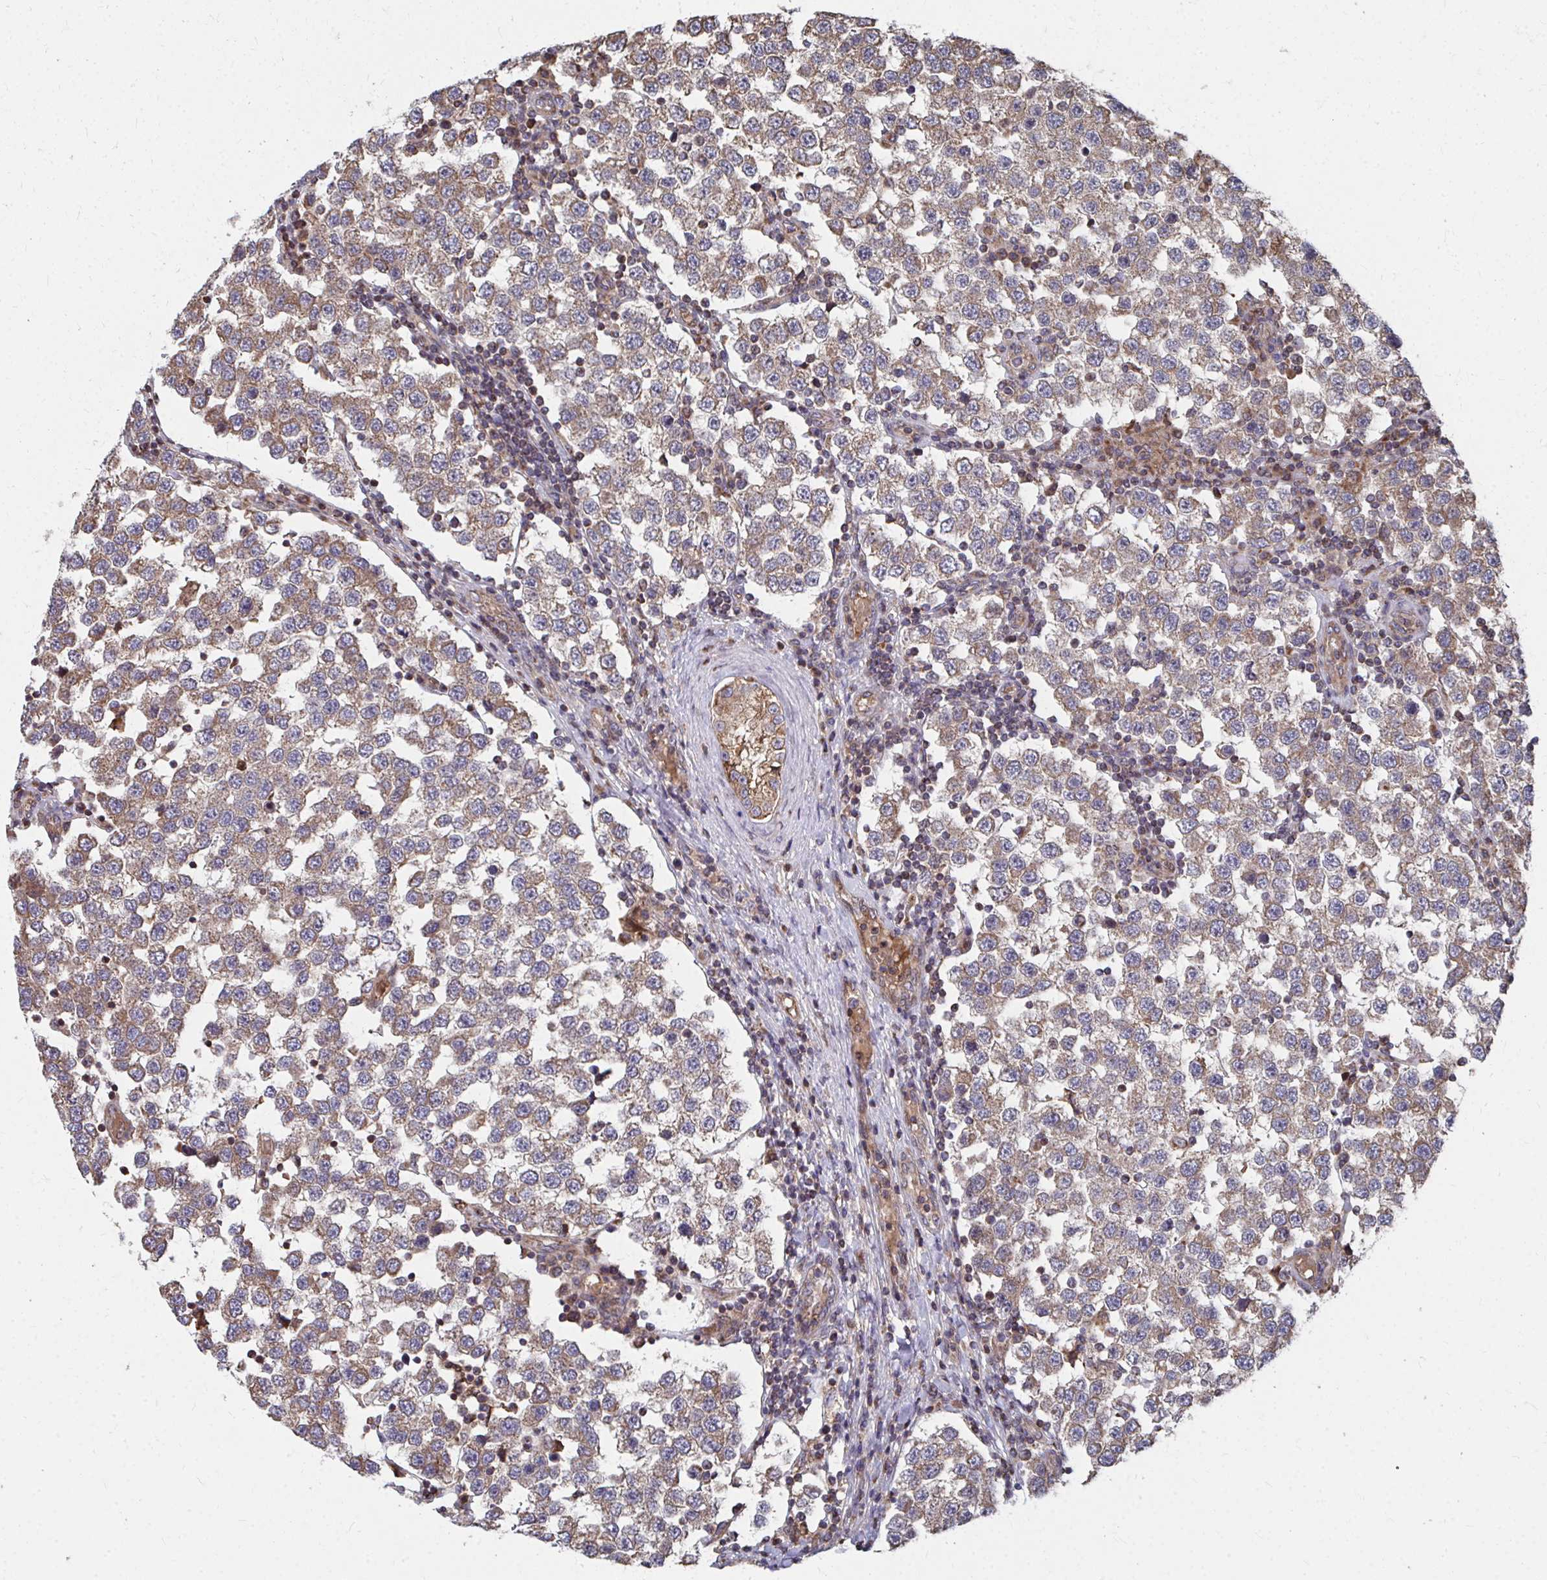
{"staining": {"intensity": "weak", "quantity": ">75%", "location": "cytoplasmic/membranous"}, "tissue": "testis cancer", "cell_type": "Tumor cells", "image_type": "cancer", "snomed": [{"axis": "morphology", "description": "Seminoma, NOS"}, {"axis": "topography", "description": "Testis"}], "caption": "Testis seminoma tissue displays weak cytoplasmic/membranous staining in approximately >75% of tumor cells", "gene": "FAM89A", "patient": {"sex": "male", "age": 34}}